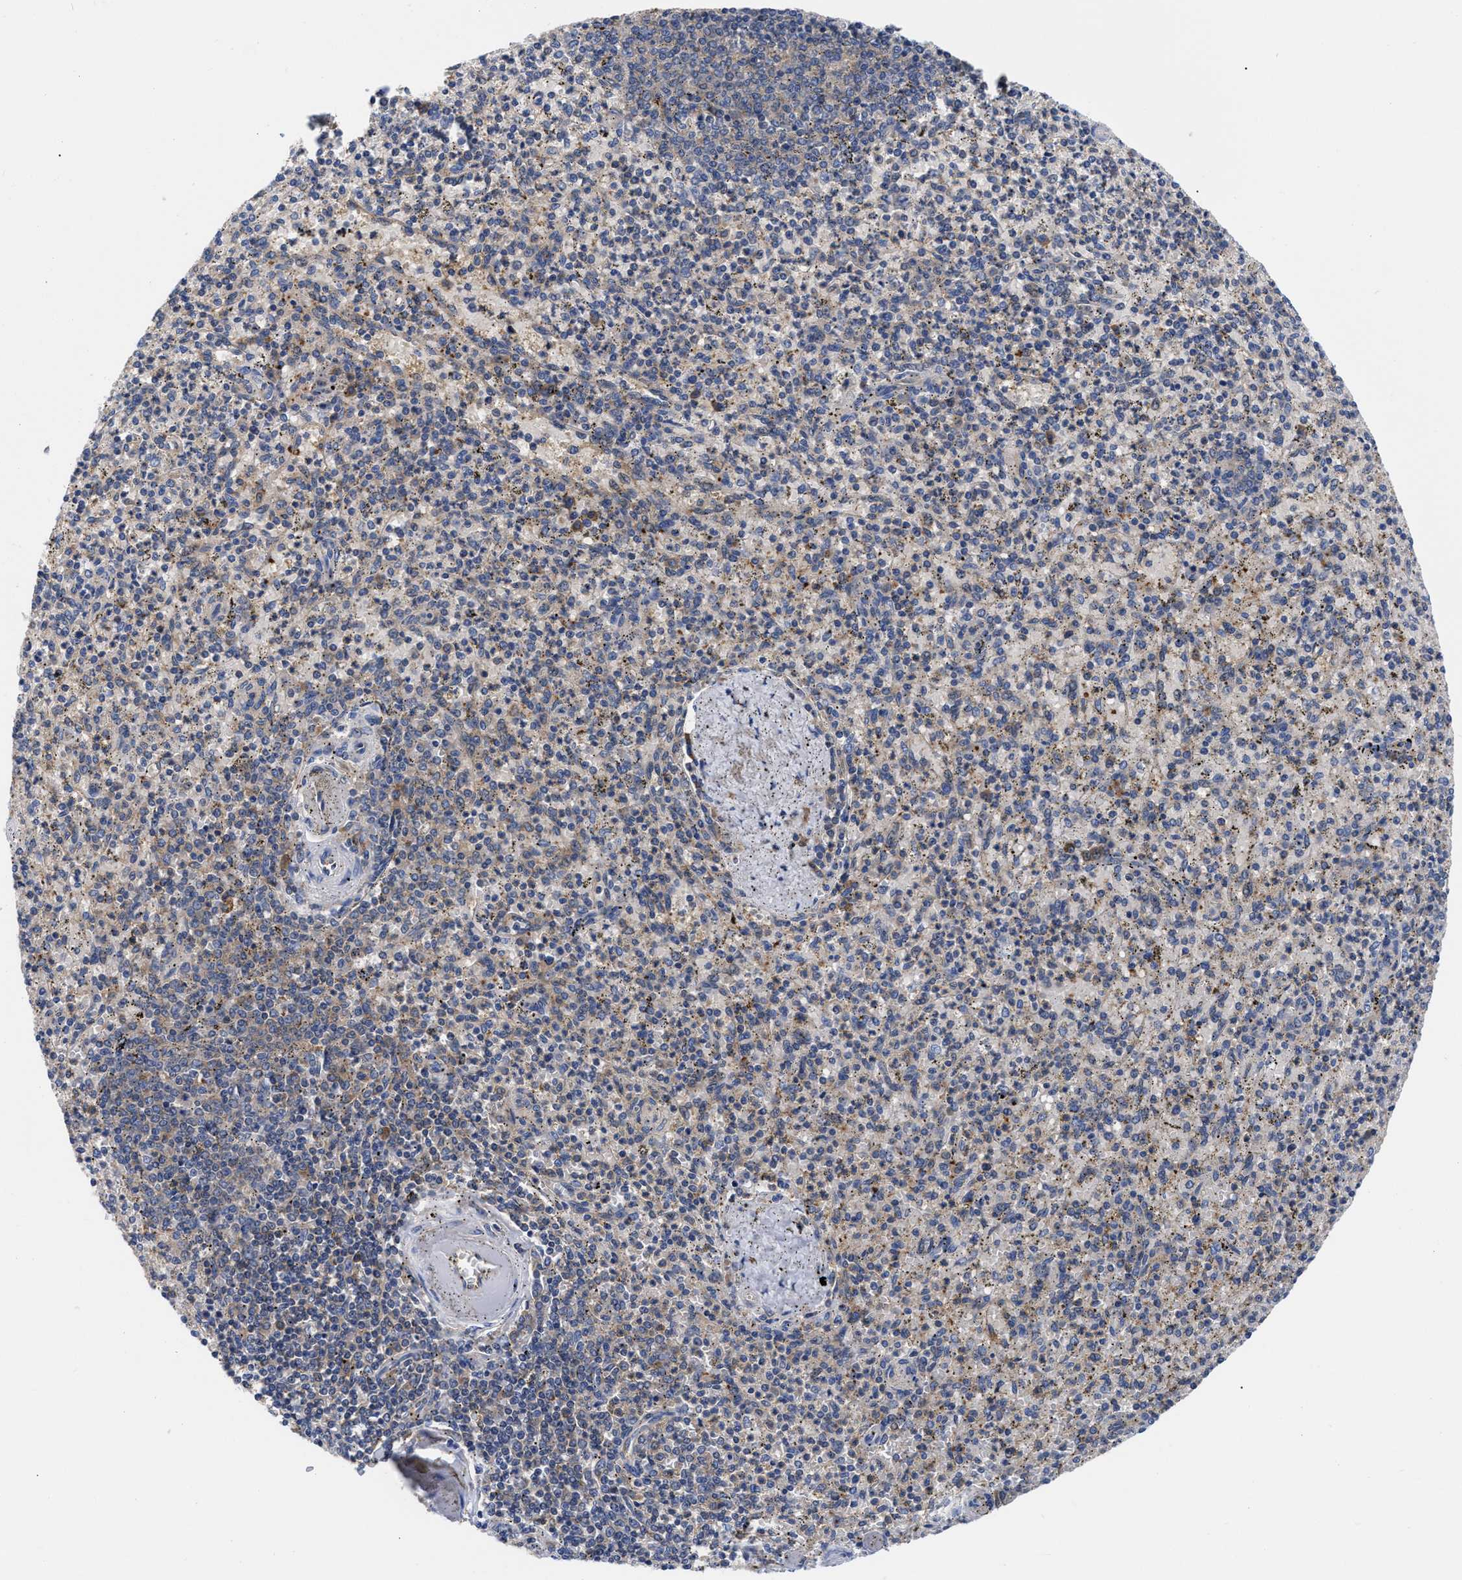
{"staining": {"intensity": "weak", "quantity": "<25%", "location": "cytoplasmic/membranous"}, "tissue": "spleen", "cell_type": "Cells in red pulp", "image_type": "normal", "snomed": [{"axis": "morphology", "description": "Normal tissue, NOS"}, {"axis": "topography", "description": "Spleen"}], "caption": "An image of human spleen is negative for staining in cells in red pulp. (Brightfield microscopy of DAB (3,3'-diaminobenzidine) immunohistochemistry (IHC) at high magnification).", "gene": "RBKS", "patient": {"sex": "male", "age": 72}}